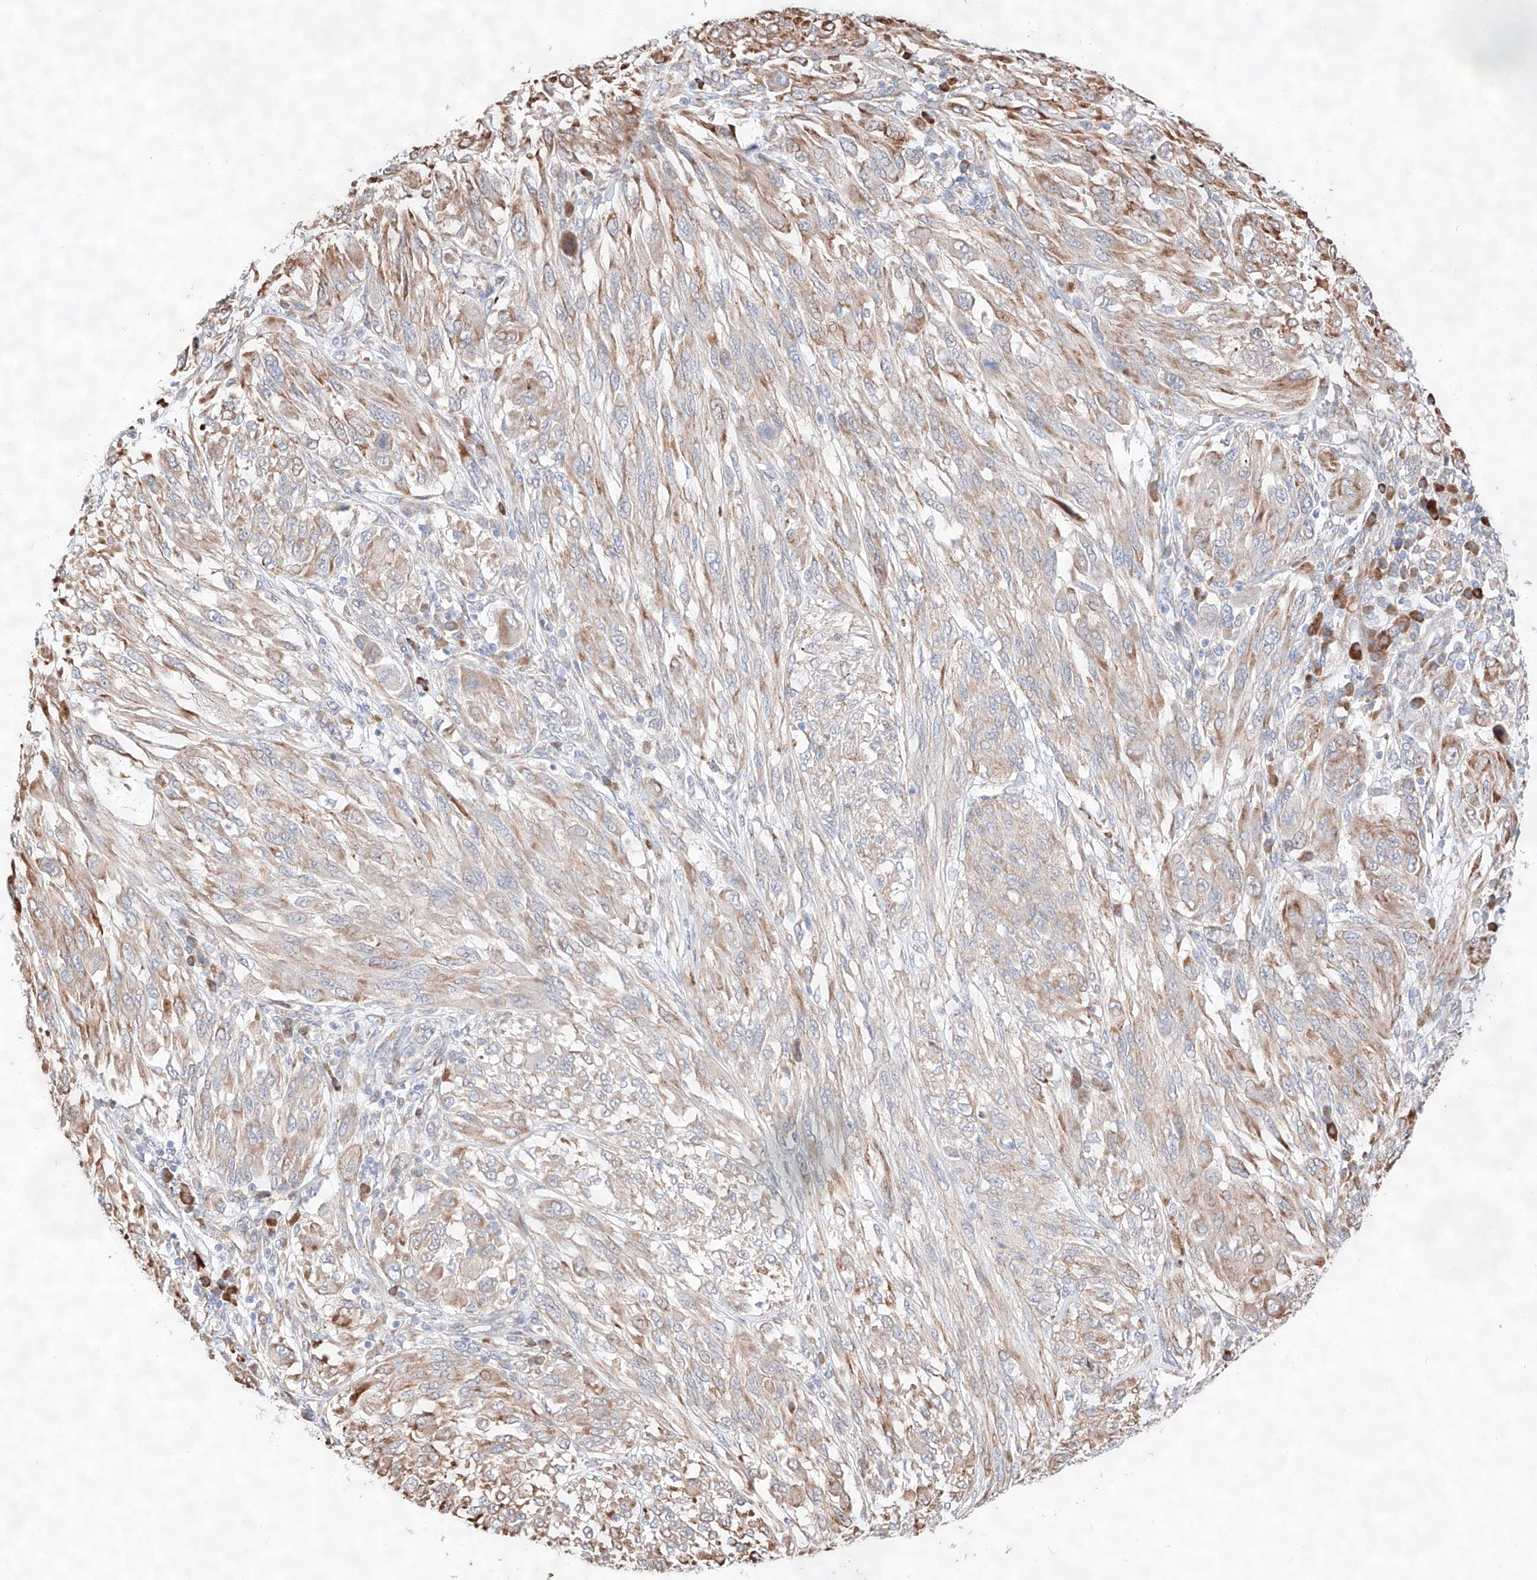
{"staining": {"intensity": "weak", "quantity": ">75%", "location": "cytoplasmic/membranous"}, "tissue": "melanoma", "cell_type": "Tumor cells", "image_type": "cancer", "snomed": [{"axis": "morphology", "description": "Malignant melanoma, NOS"}, {"axis": "topography", "description": "Skin"}], "caption": "A brown stain shows weak cytoplasmic/membranous staining of a protein in melanoma tumor cells. Using DAB (3,3'-diaminobenzidine) (brown) and hematoxylin (blue) stains, captured at high magnification using brightfield microscopy.", "gene": "ATP9B", "patient": {"sex": "female", "age": 91}}